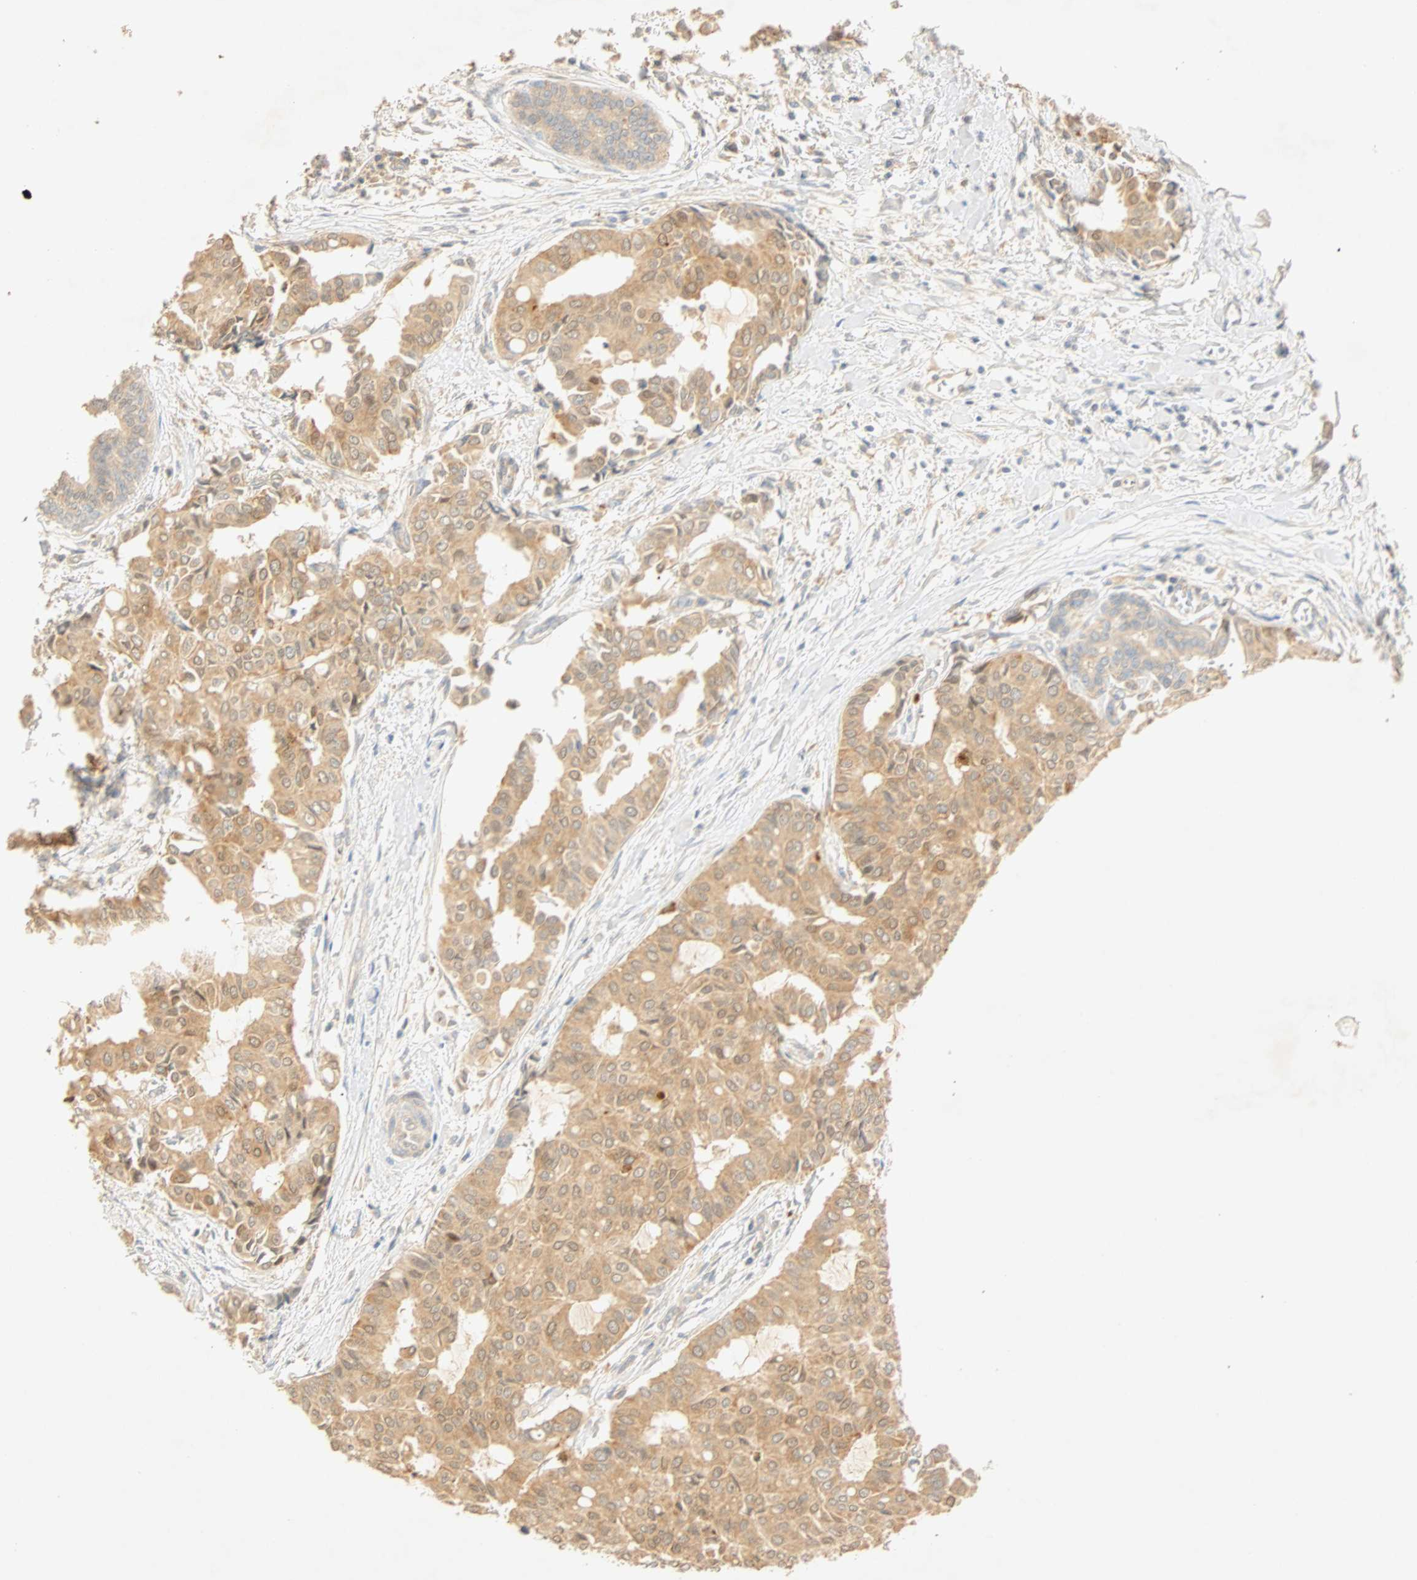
{"staining": {"intensity": "moderate", "quantity": ">75%", "location": "cytoplasmic/membranous"}, "tissue": "head and neck cancer", "cell_type": "Tumor cells", "image_type": "cancer", "snomed": [{"axis": "morphology", "description": "Adenocarcinoma, NOS"}, {"axis": "topography", "description": "Salivary gland"}, {"axis": "topography", "description": "Head-Neck"}], "caption": "Head and neck cancer stained for a protein shows moderate cytoplasmic/membranous positivity in tumor cells.", "gene": "SELENBP1", "patient": {"sex": "female", "age": 59}}